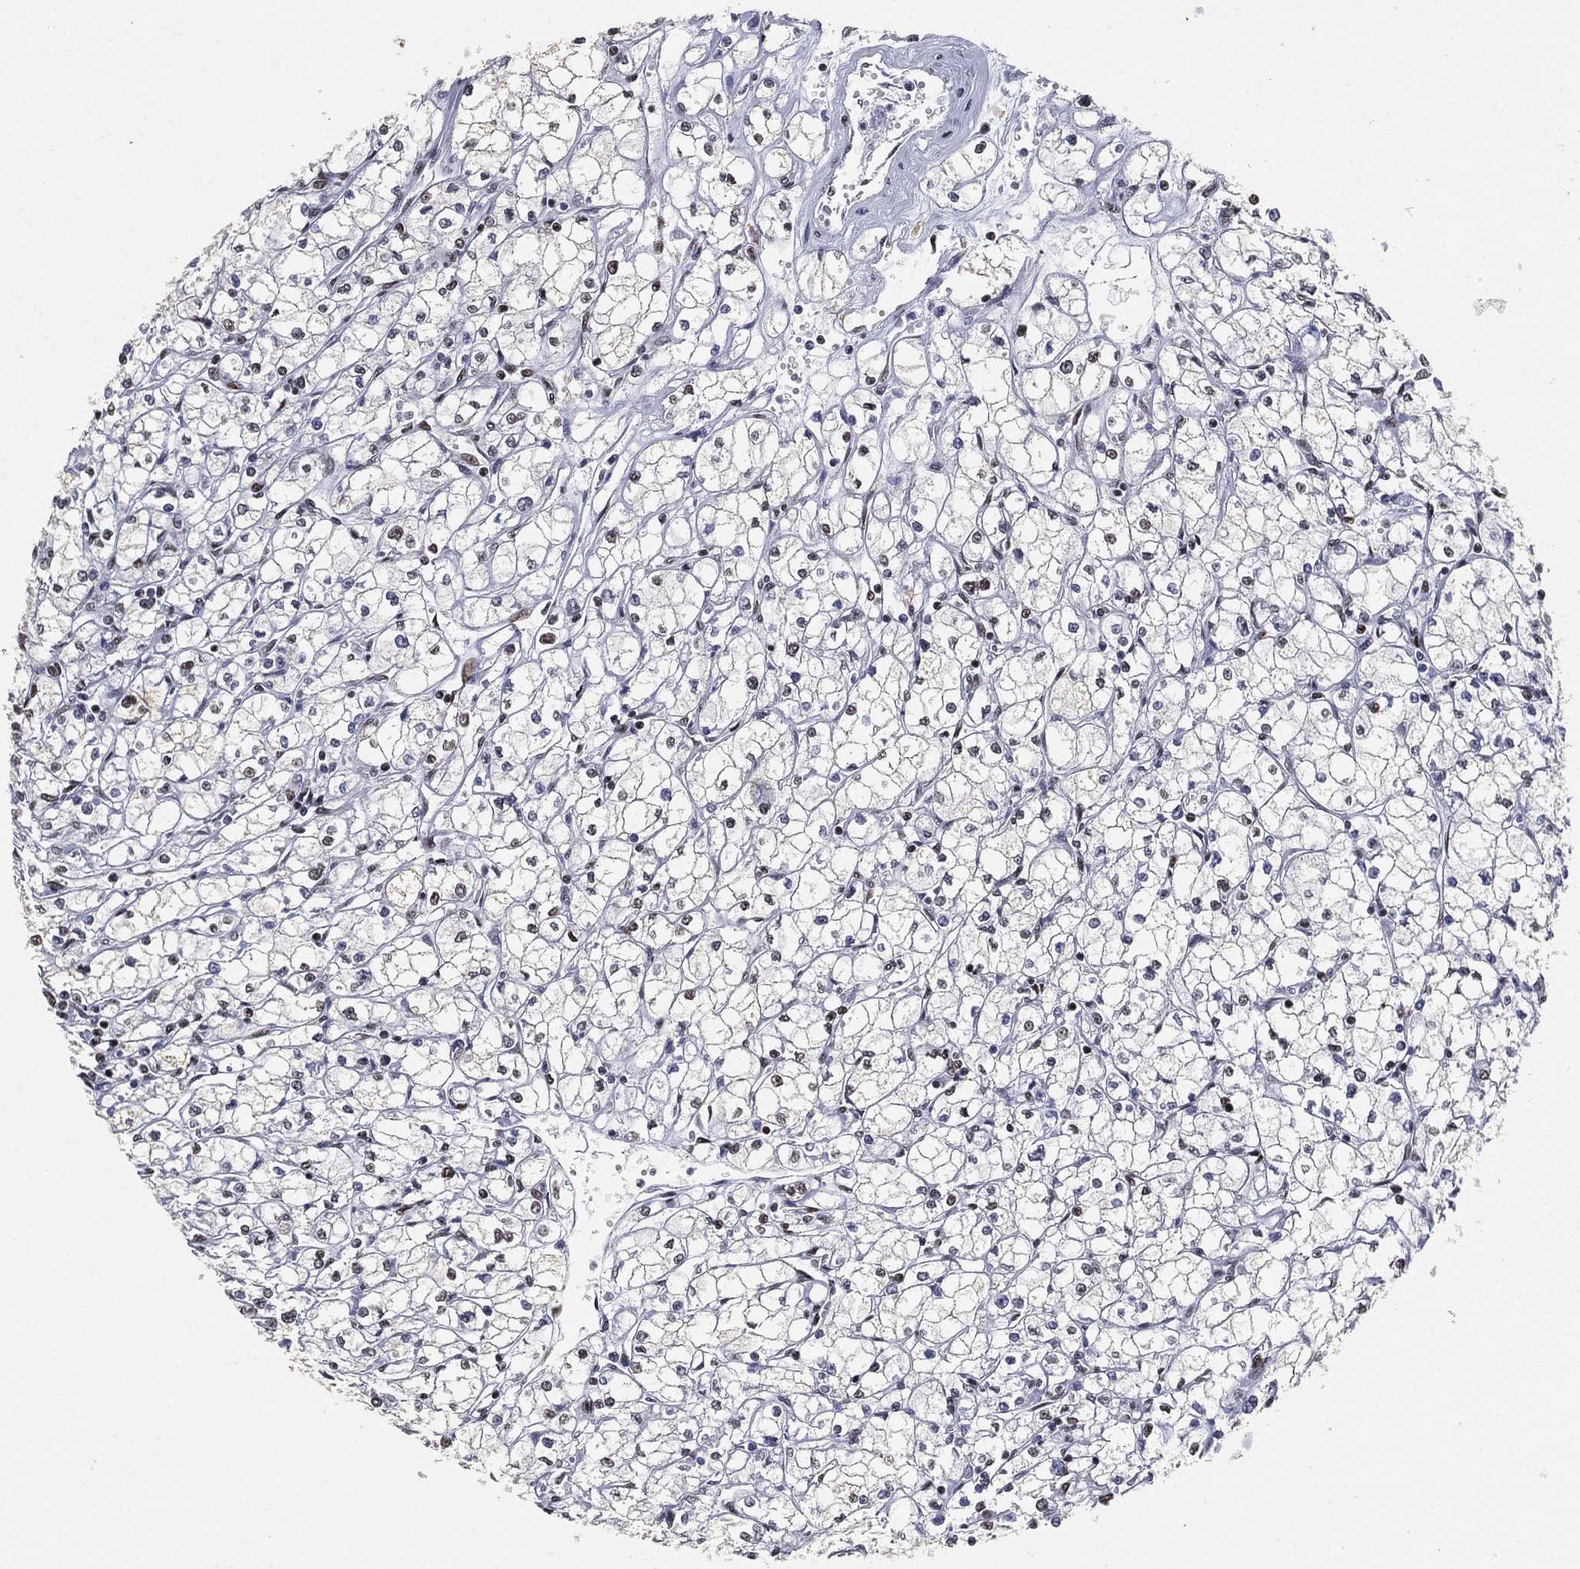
{"staining": {"intensity": "moderate", "quantity": "<25%", "location": "nuclear"}, "tissue": "renal cancer", "cell_type": "Tumor cells", "image_type": "cancer", "snomed": [{"axis": "morphology", "description": "Adenocarcinoma, NOS"}, {"axis": "topography", "description": "Kidney"}], "caption": "Approximately <25% of tumor cells in renal cancer show moderate nuclear protein expression as visualized by brown immunohistochemical staining.", "gene": "DDX27", "patient": {"sex": "male", "age": 67}}